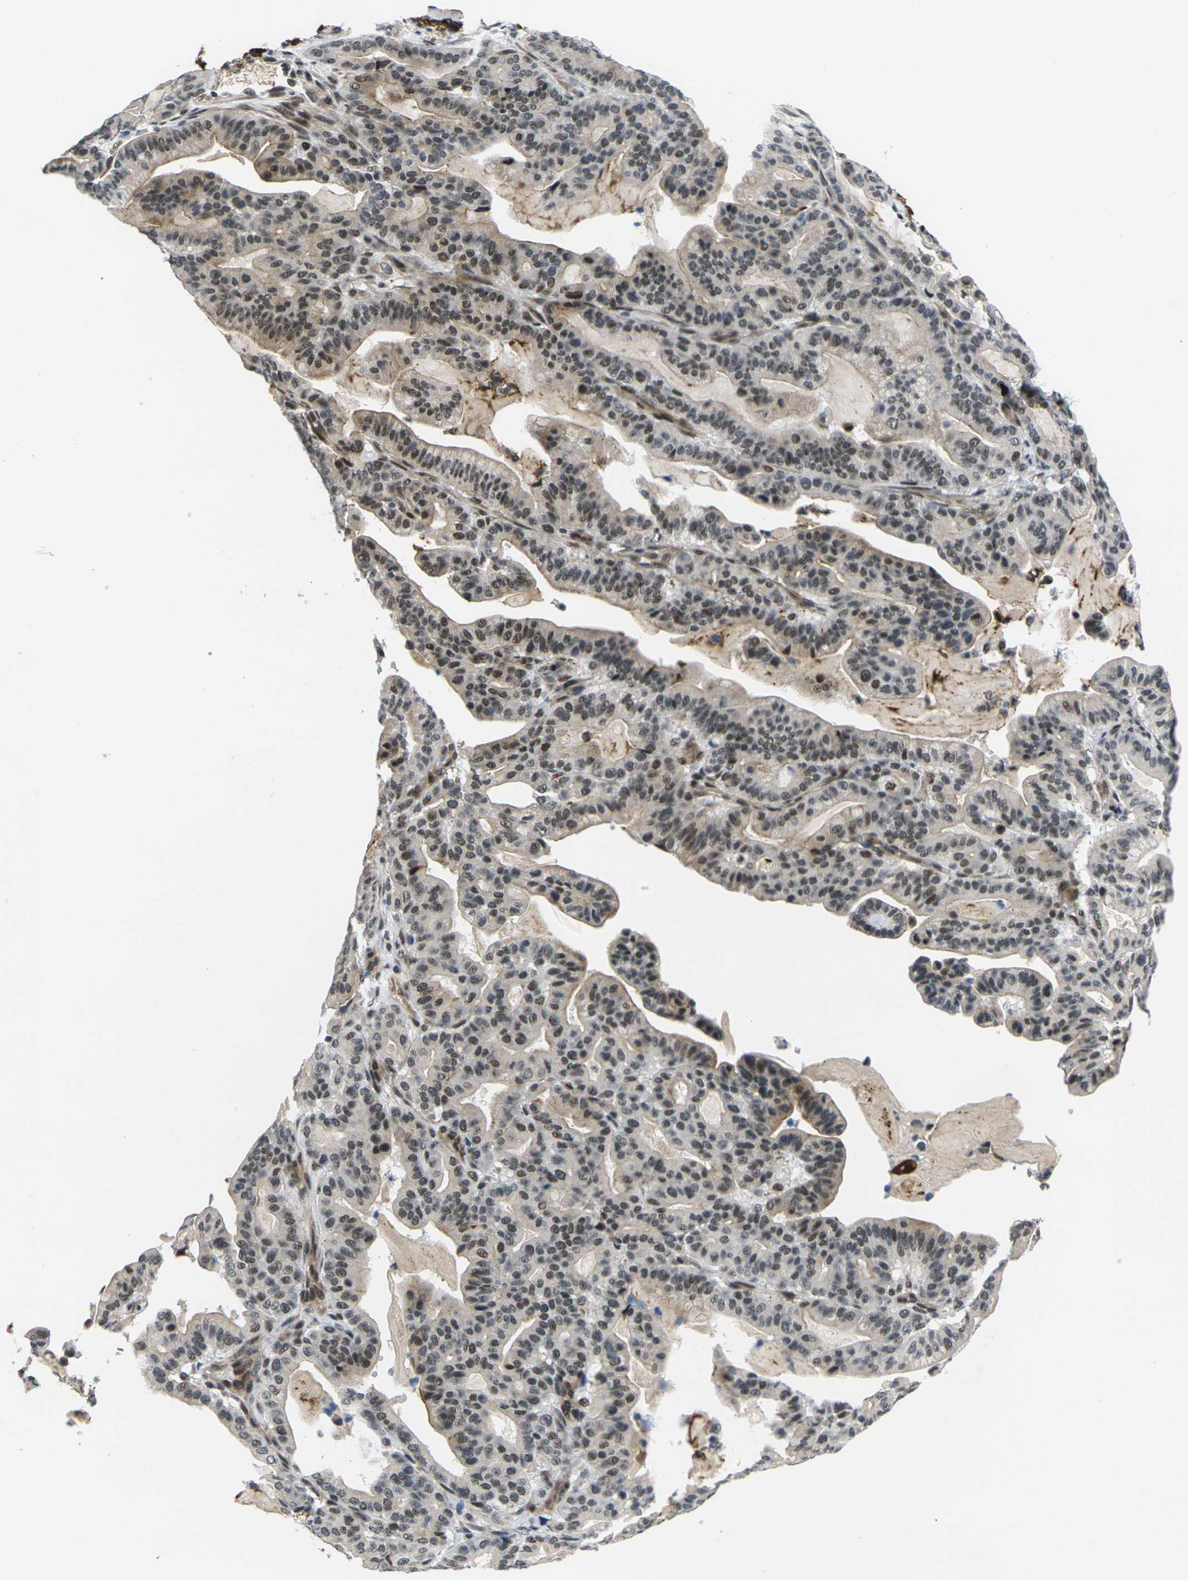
{"staining": {"intensity": "moderate", "quantity": "25%-75%", "location": "cytoplasmic/membranous,nuclear"}, "tissue": "pancreatic cancer", "cell_type": "Tumor cells", "image_type": "cancer", "snomed": [{"axis": "morphology", "description": "Adenocarcinoma, NOS"}, {"axis": "topography", "description": "Pancreas"}], "caption": "This is an image of IHC staining of pancreatic cancer (adenocarcinoma), which shows moderate positivity in the cytoplasmic/membranous and nuclear of tumor cells.", "gene": "RBM7", "patient": {"sex": "male", "age": 63}}